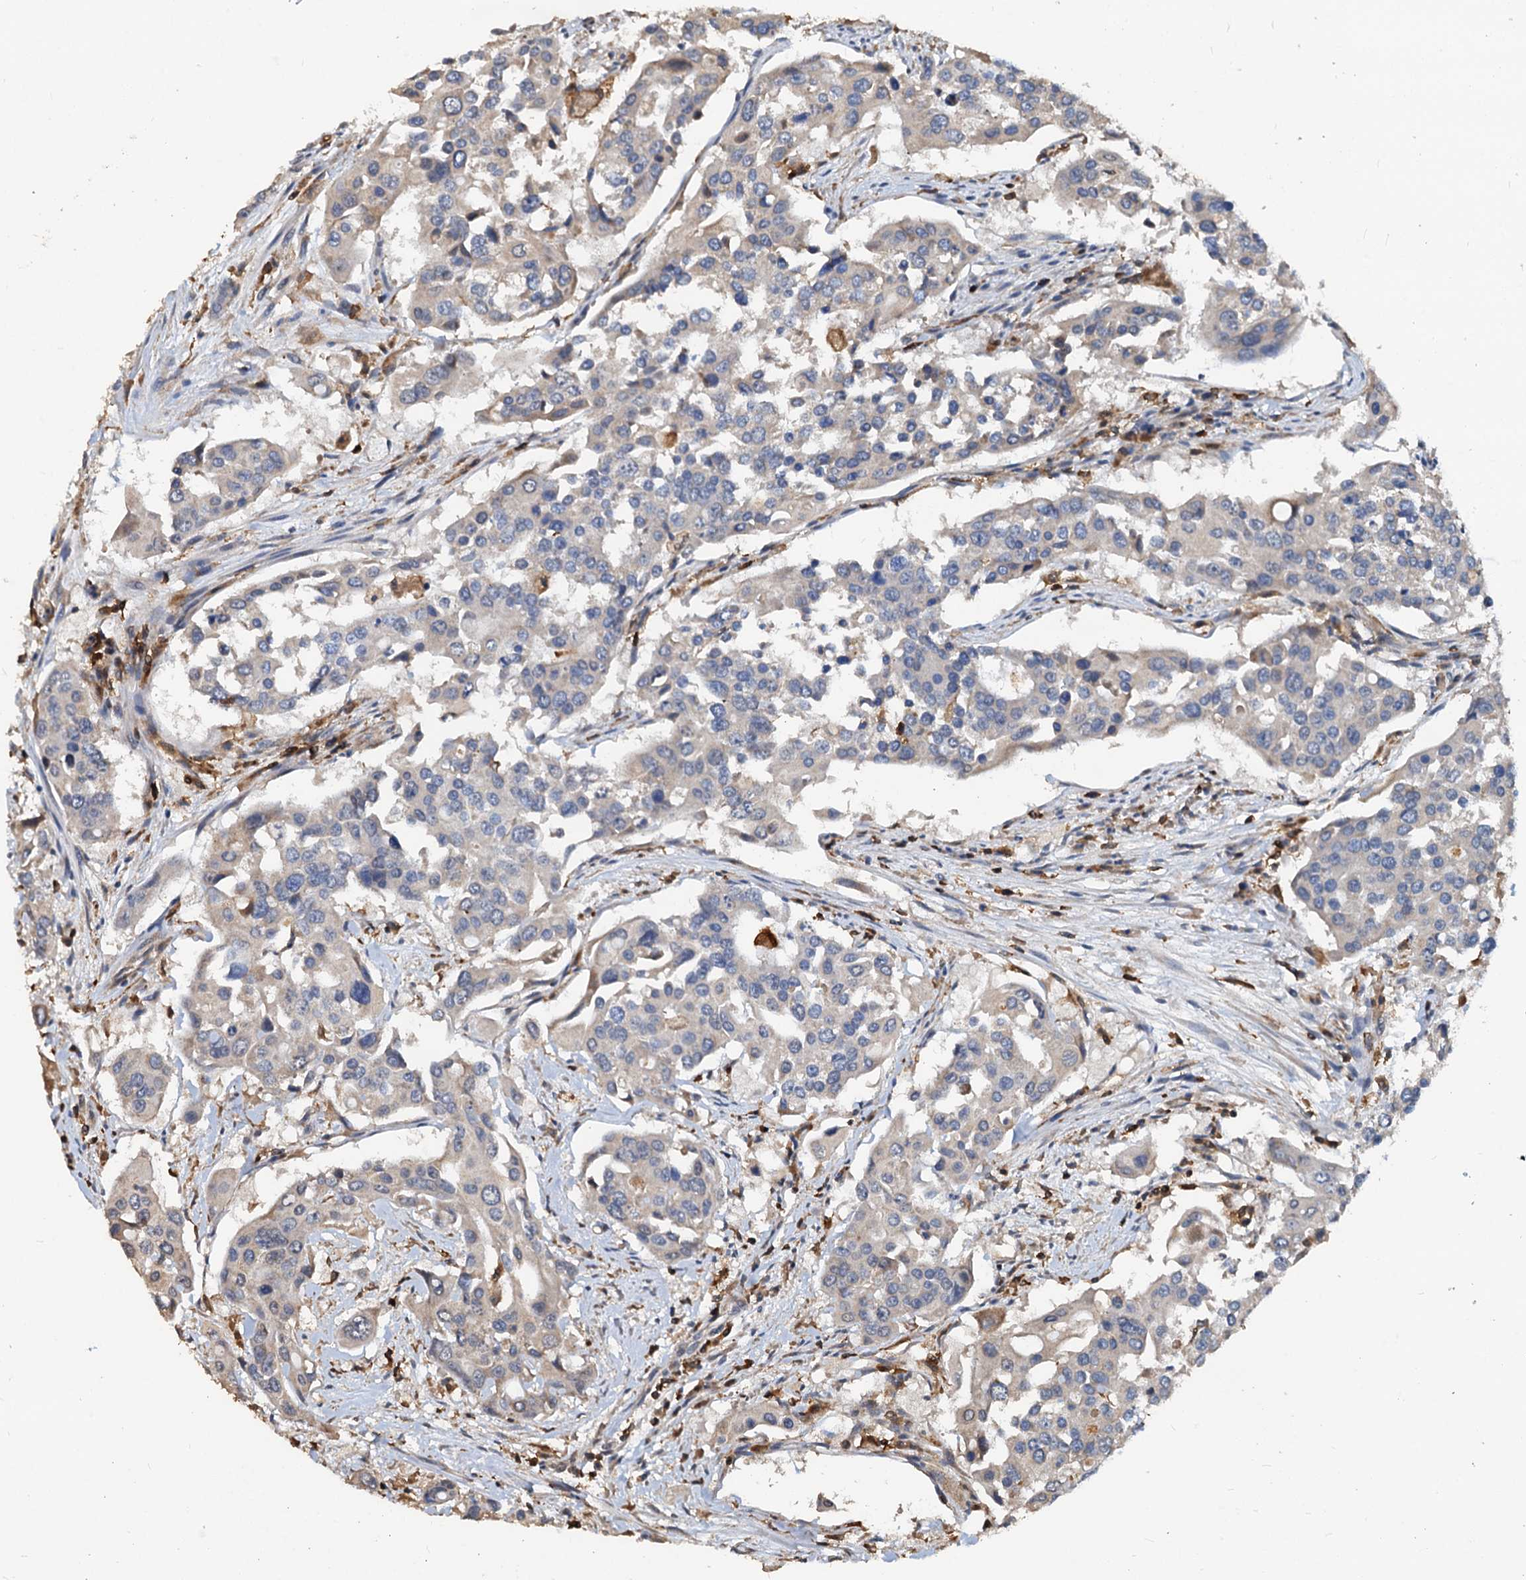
{"staining": {"intensity": "negative", "quantity": "none", "location": "none"}, "tissue": "colorectal cancer", "cell_type": "Tumor cells", "image_type": "cancer", "snomed": [{"axis": "morphology", "description": "Adenocarcinoma, NOS"}, {"axis": "topography", "description": "Colon"}], "caption": "Colorectal cancer was stained to show a protein in brown. There is no significant positivity in tumor cells.", "gene": "LCP2", "patient": {"sex": "male", "age": 77}}